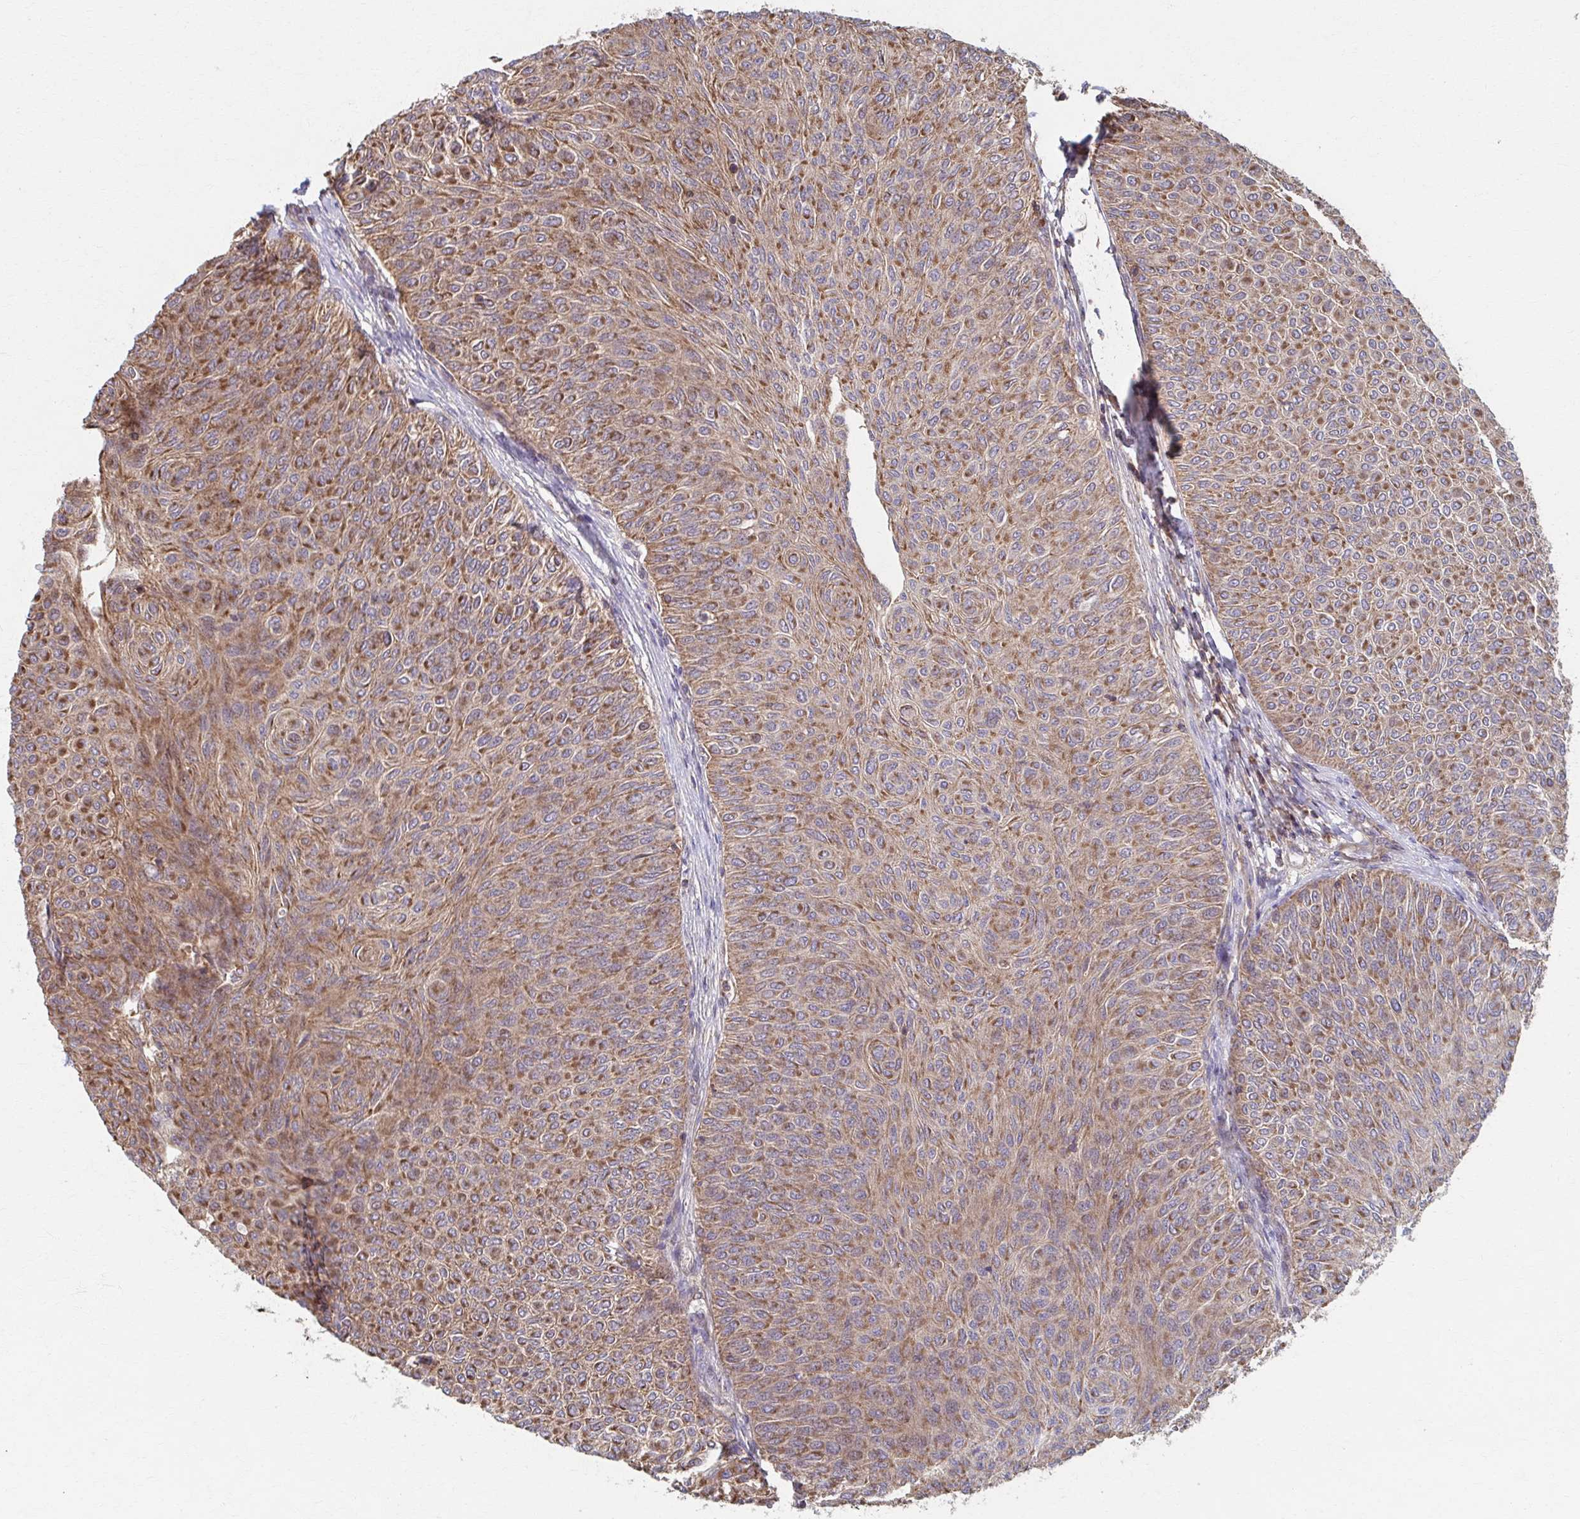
{"staining": {"intensity": "moderate", "quantity": ">75%", "location": "cytoplasmic/membranous"}, "tissue": "urothelial cancer", "cell_type": "Tumor cells", "image_type": "cancer", "snomed": [{"axis": "morphology", "description": "Urothelial carcinoma, Low grade"}, {"axis": "topography", "description": "Urinary bladder"}], "caption": "Protein expression analysis of human urothelial cancer reveals moderate cytoplasmic/membranous expression in about >75% of tumor cells.", "gene": "KLHL34", "patient": {"sex": "male", "age": 78}}